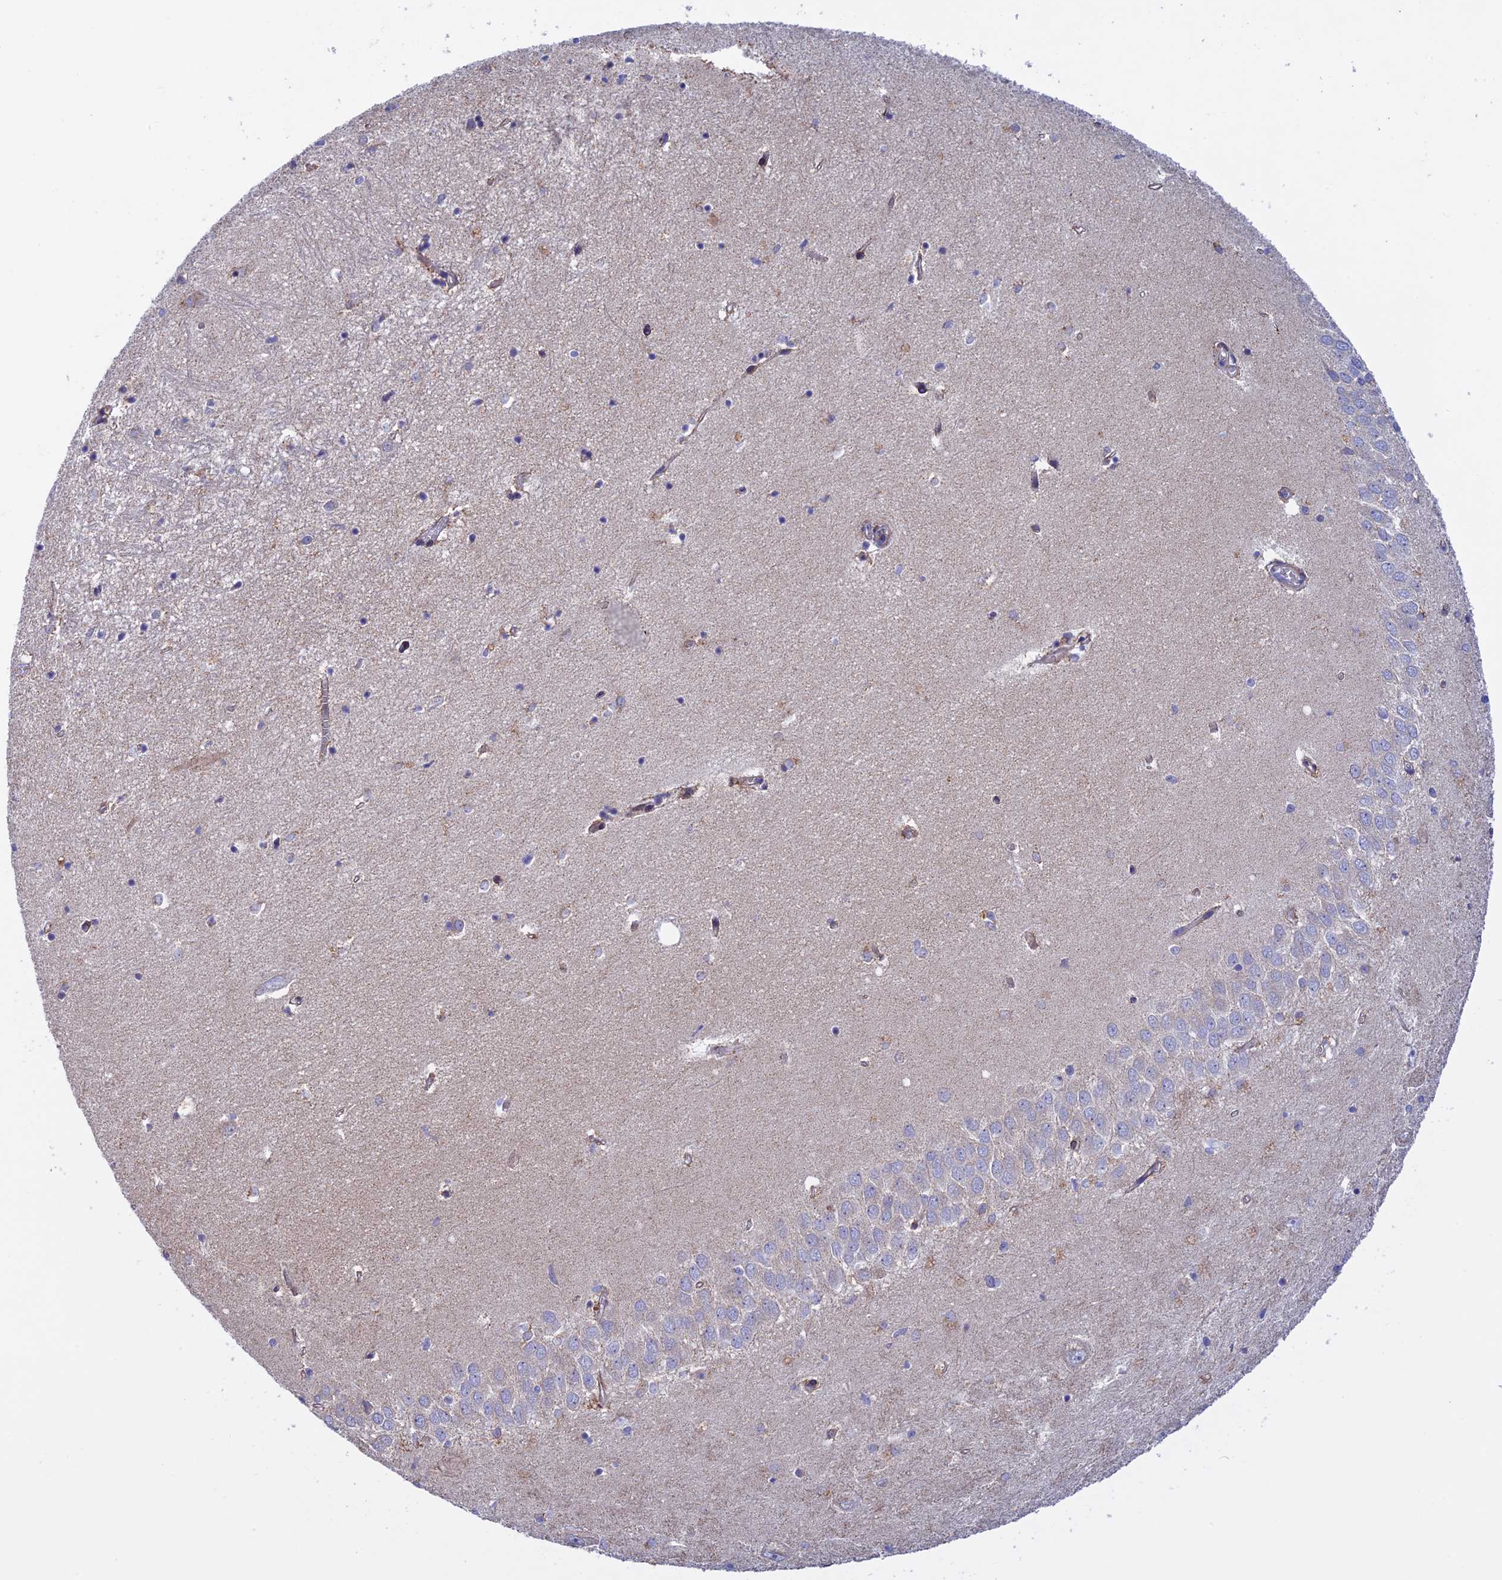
{"staining": {"intensity": "negative", "quantity": "none", "location": "none"}, "tissue": "hippocampus", "cell_type": "Glial cells", "image_type": "normal", "snomed": [{"axis": "morphology", "description": "Normal tissue, NOS"}, {"axis": "topography", "description": "Hippocampus"}], "caption": "High power microscopy image of an IHC photomicrograph of unremarkable hippocampus, revealing no significant expression in glial cells. (Brightfield microscopy of DAB (3,3'-diaminobenzidine) immunohistochemistry (IHC) at high magnification).", "gene": "ETFDH", "patient": {"sex": "female", "age": 64}}